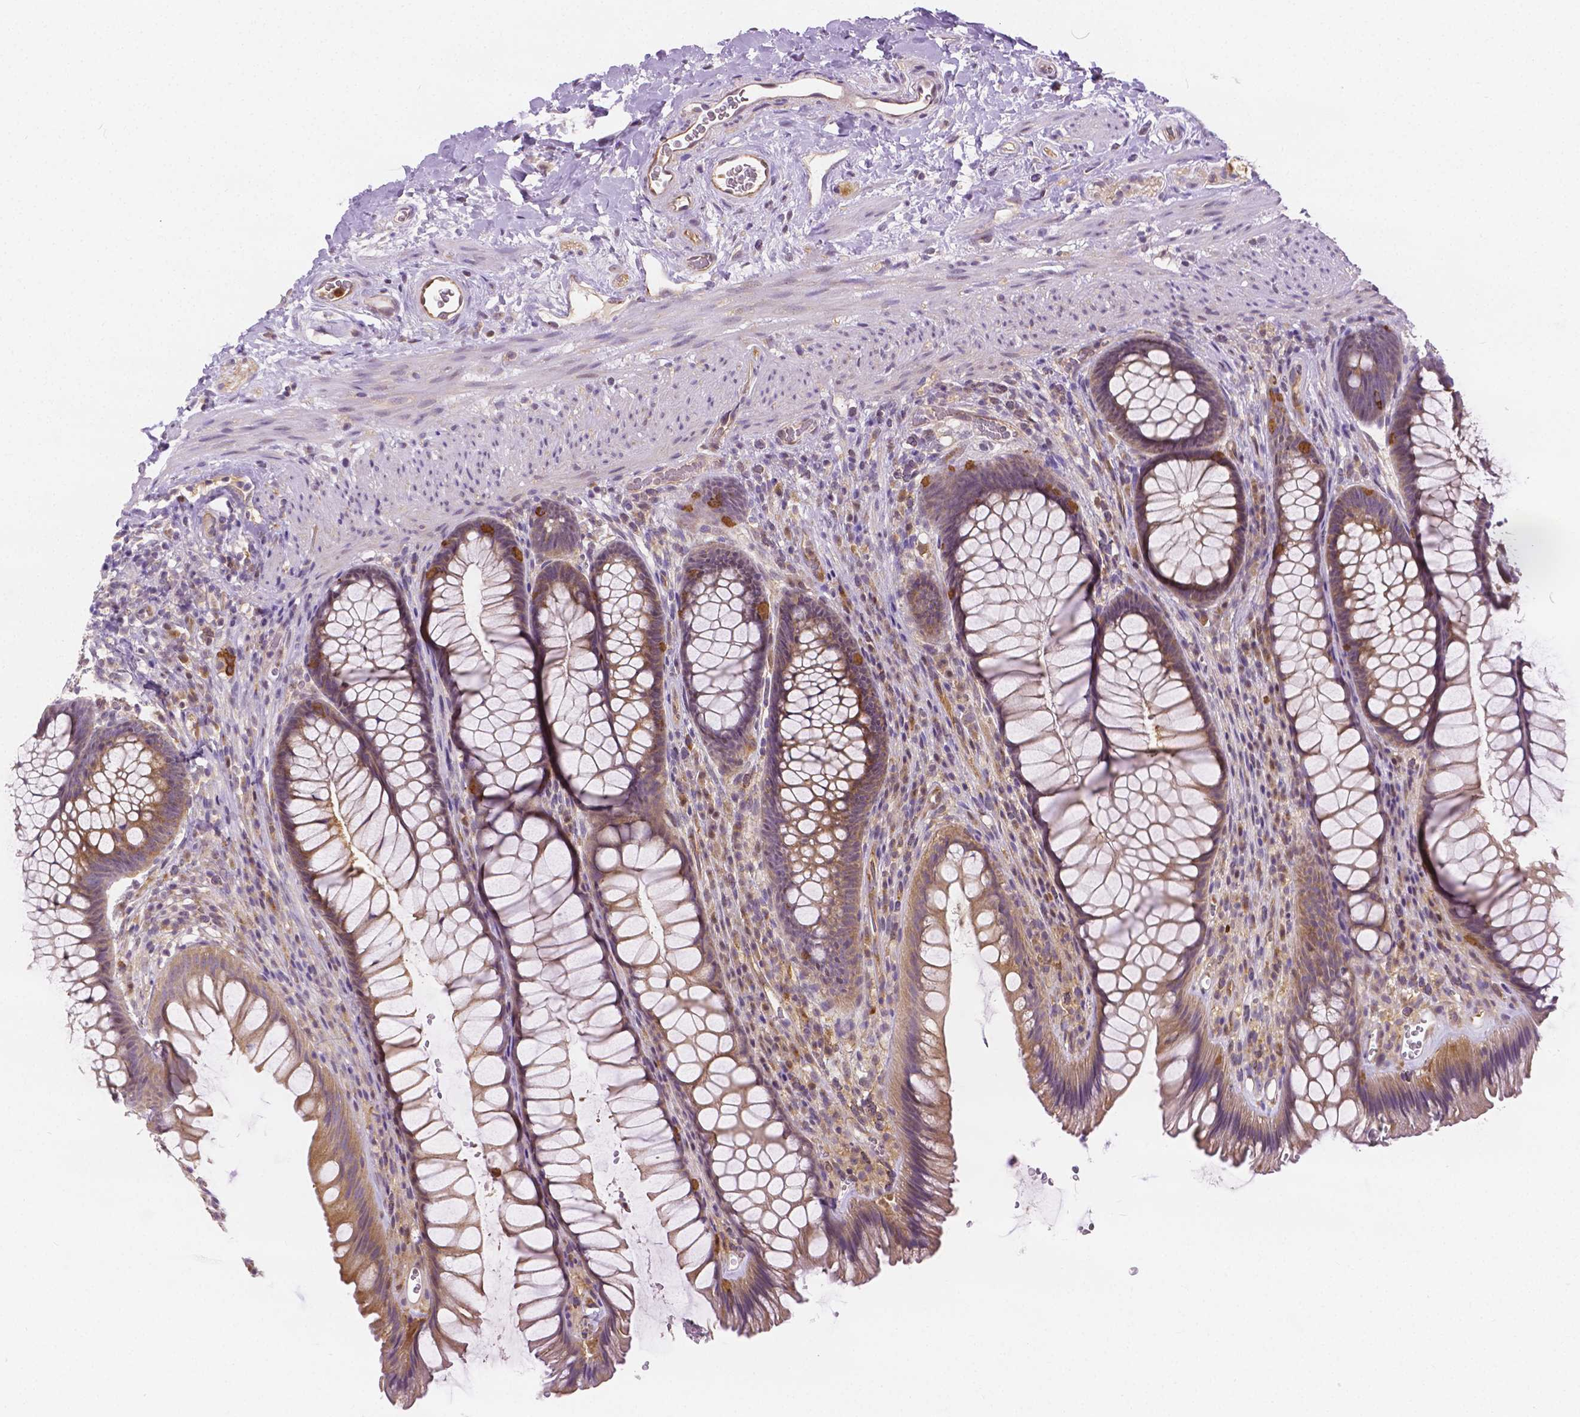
{"staining": {"intensity": "weak", "quantity": "25%-75%", "location": "cytoplasmic/membranous"}, "tissue": "rectum", "cell_type": "Glandular cells", "image_type": "normal", "snomed": [{"axis": "morphology", "description": "Normal tissue, NOS"}, {"axis": "topography", "description": "Rectum"}], "caption": "Immunohistochemistry (IHC) staining of normal rectum, which demonstrates low levels of weak cytoplasmic/membranous expression in about 25%-75% of glandular cells indicating weak cytoplasmic/membranous protein positivity. The staining was performed using DAB (brown) for protein detection and nuclei were counterstained in hematoxylin (blue).", "gene": "ZNRD2", "patient": {"sex": "male", "age": 53}}